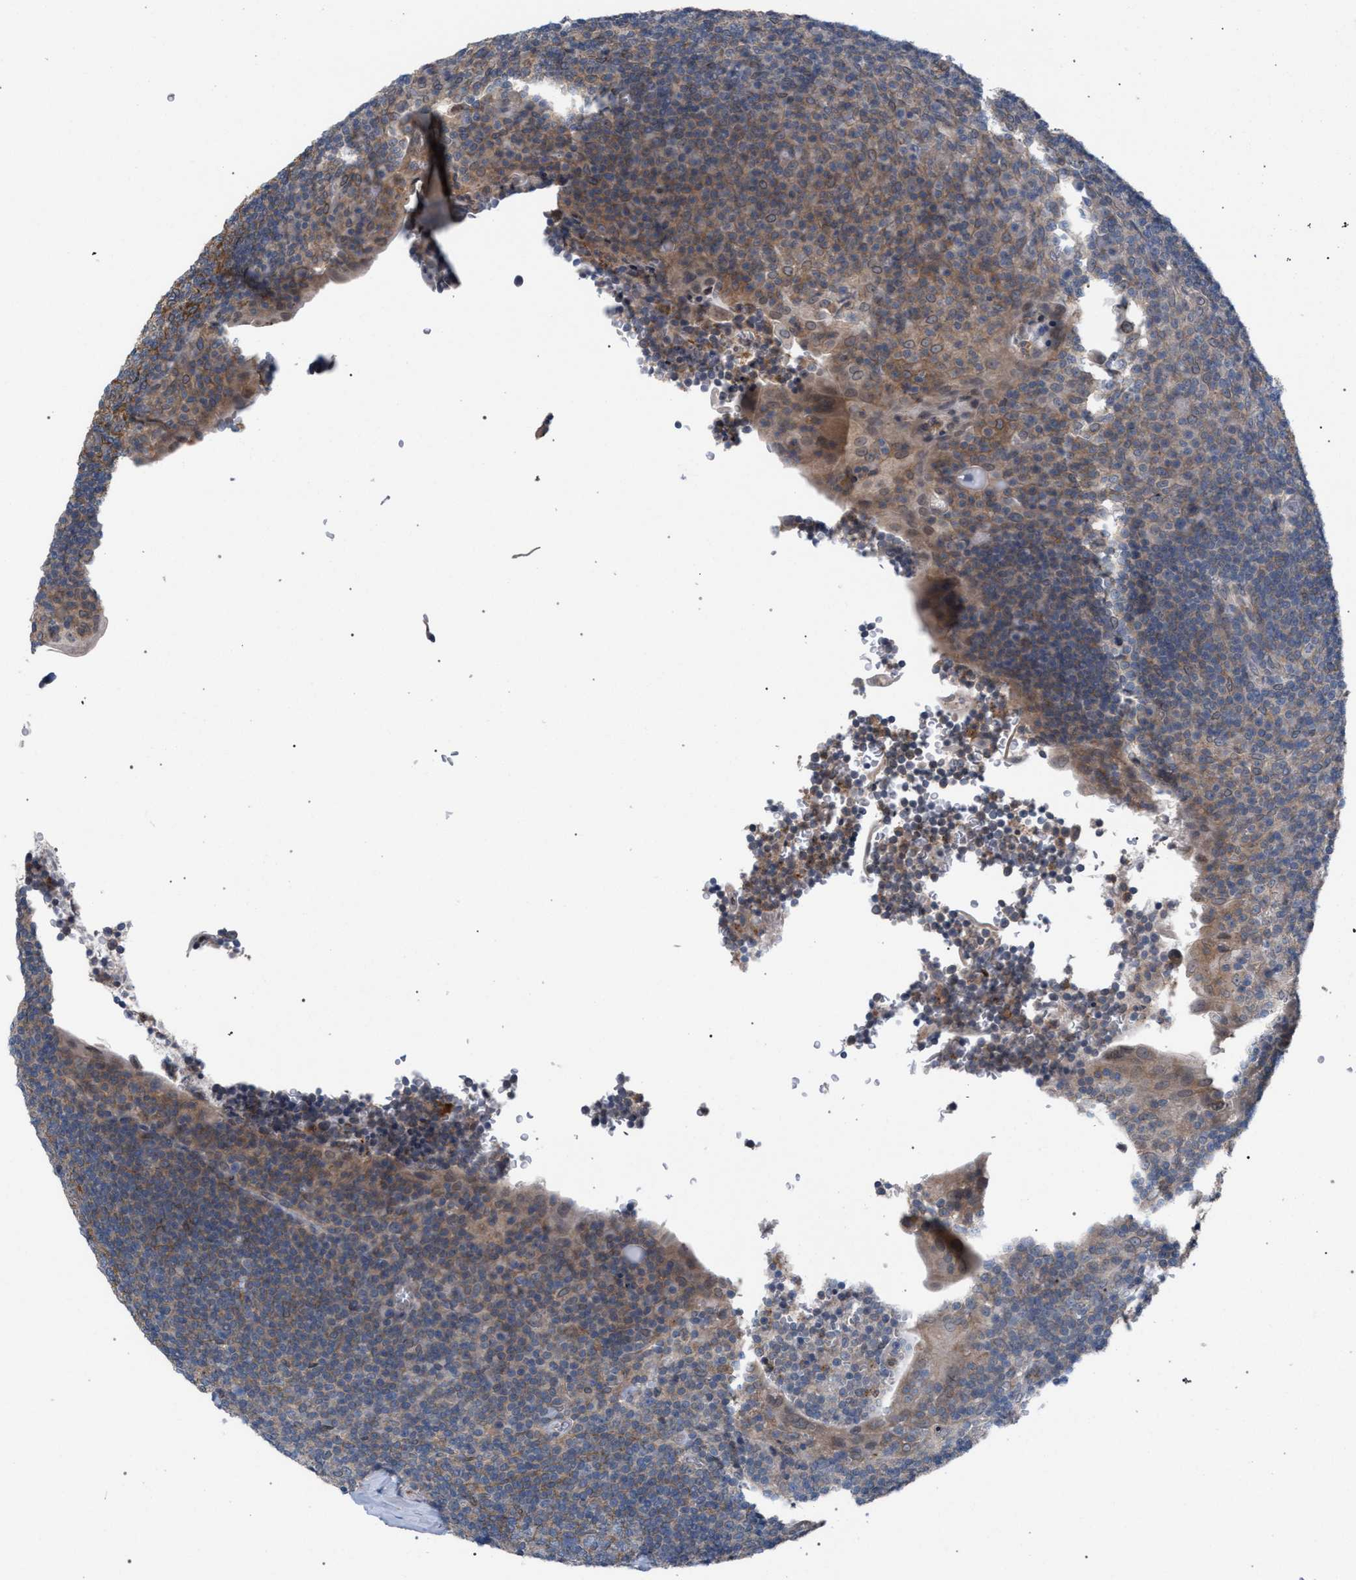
{"staining": {"intensity": "moderate", "quantity": "<25%", "location": "cytoplasmic/membranous"}, "tissue": "tonsil", "cell_type": "Germinal center cells", "image_type": "normal", "snomed": [{"axis": "morphology", "description": "Normal tissue, NOS"}, {"axis": "topography", "description": "Tonsil"}], "caption": "Protein expression analysis of normal human tonsil reveals moderate cytoplasmic/membranous positivity in about <25% of germinal center cells.", "gene": "ARPC5L", "patient": {"sex": "male", "age": 37}}